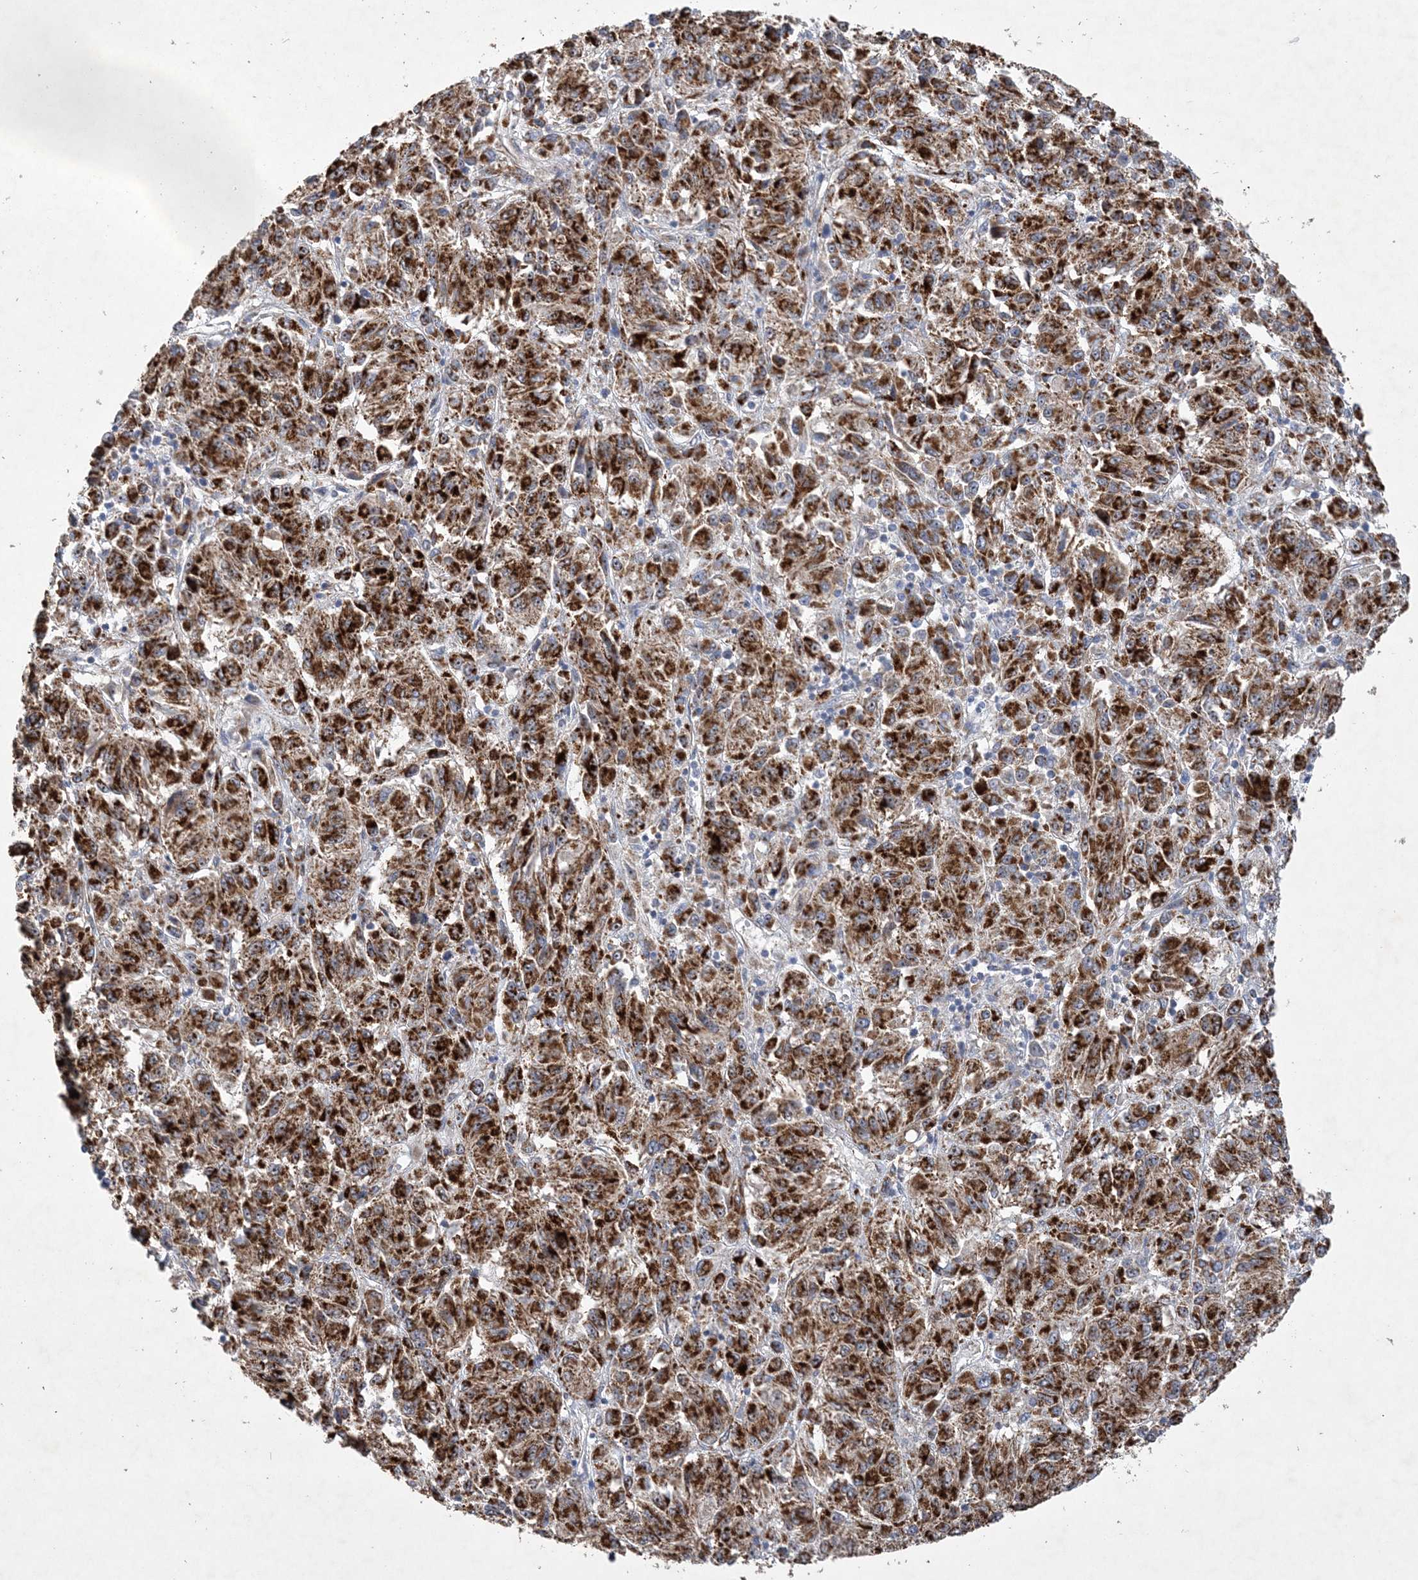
{"staining": {"intensity": "strong", "quantity": ">75%", "location": "cytoplasmic/membranous,nuclear"}, "tissue": "melanoma", "cell_type": "Tumor cells", "image_type": "cancer", "snomed": [{"axis": "morphology", "description": "Malignant melanoma, Metastatic site"}, {"axis": "topography", "description": "Lung"}], "caption": "An image showing strong cytoplasmic/membranous and nuclear staining in approximately >75% of tumor cells in malignant melanoma (metastatic site), as visualized by brown immunohistochemical staining.", "gene": "FEZ2", "patient": {"sex": "male", "age": 64}}